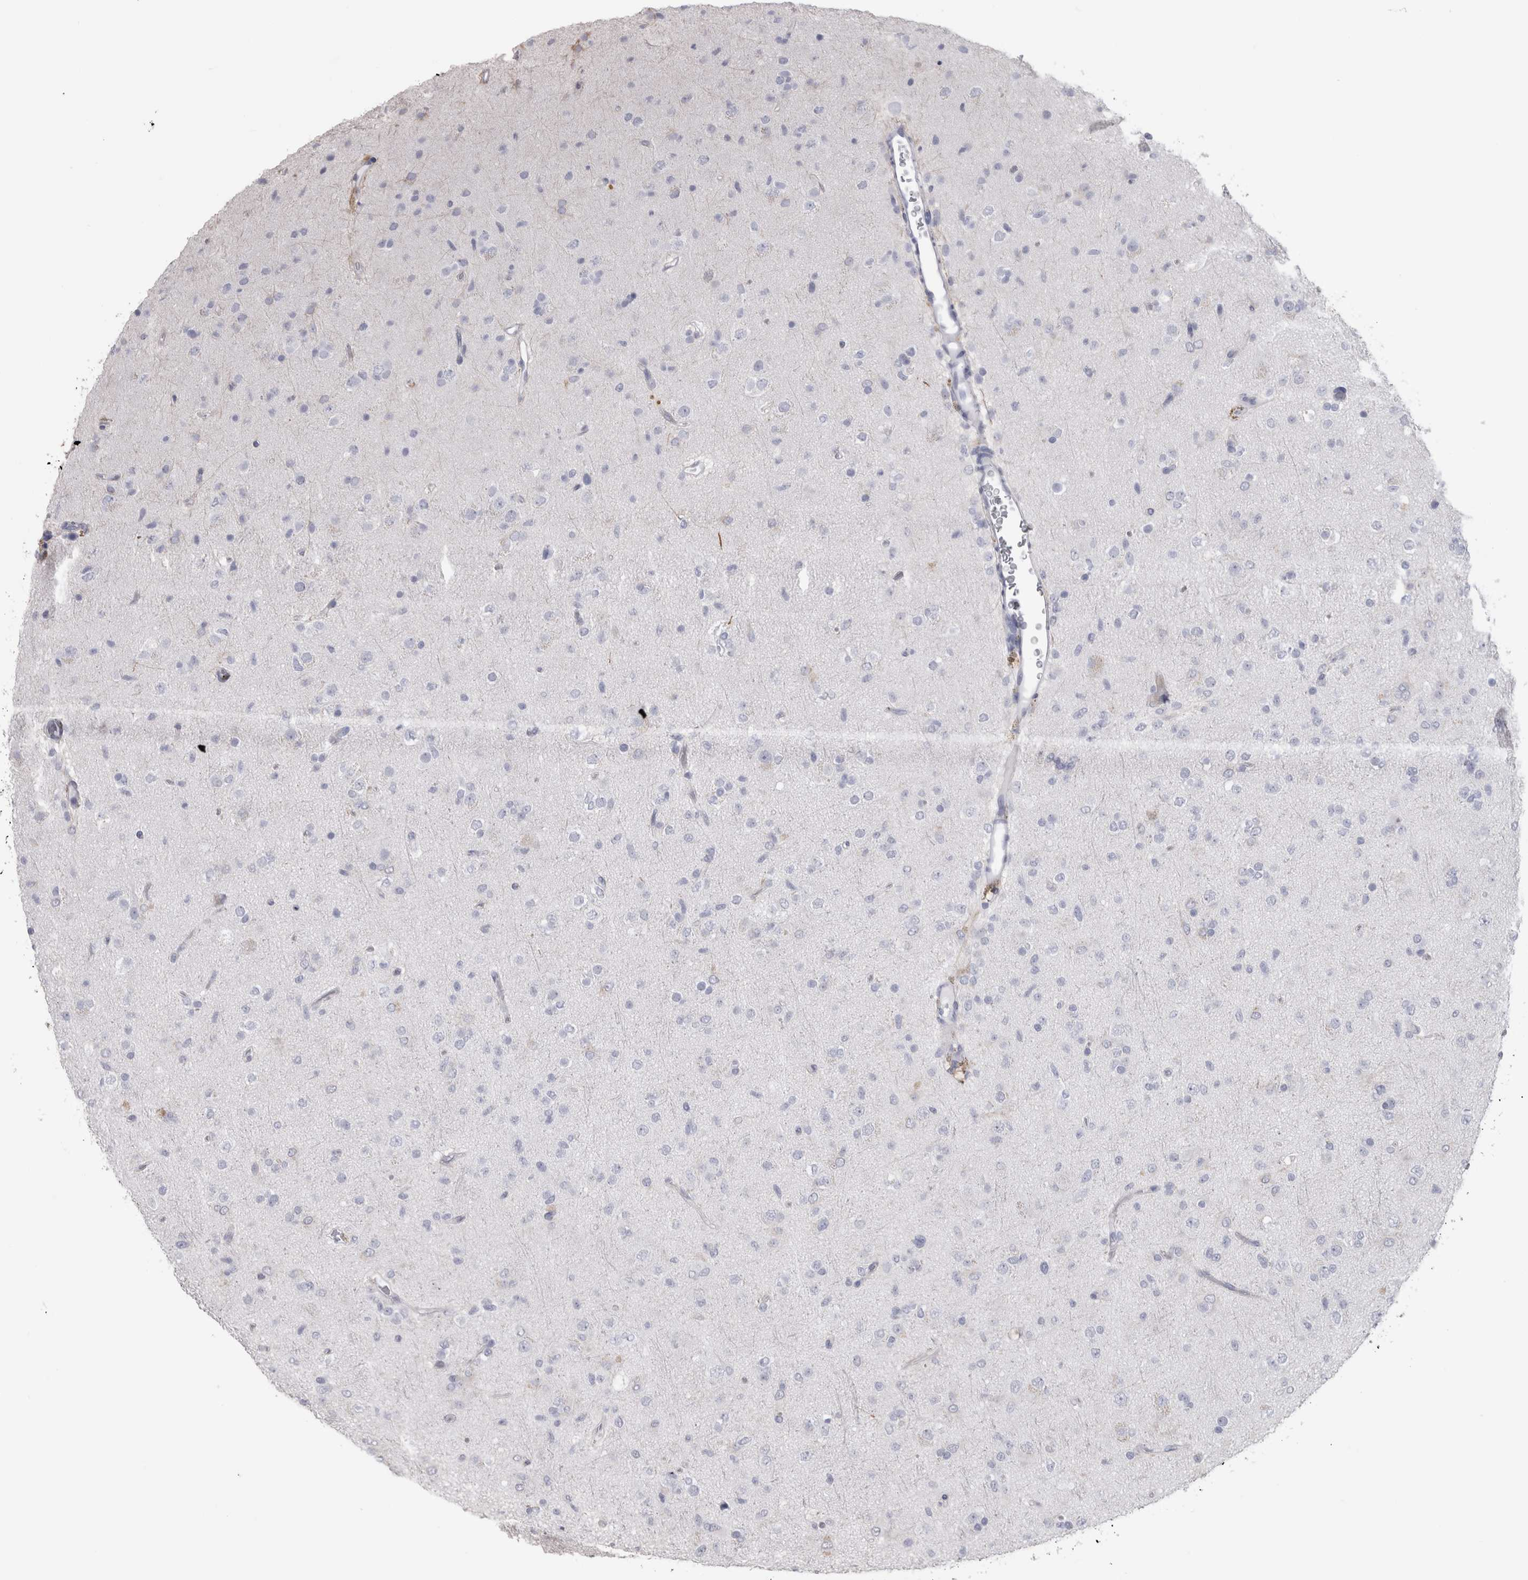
{"staining": {"intensity": "negative", "quantity": "none", "location": "none"}, "tissue": "glioma", "cell_type": "Tumor cells", "image_type": "cancer", "snomed": [{"axis": "morphology", "description": "Glioma, malignant, Low grade"}, {"axis": "topography", "description": "Brain"}], "caption": "A photomicrograph of human glioma is negative for staining in tumor cells. The staining was performed using DAB (3,3'-diaminobenzidine) to visualize the protein expression in brown, while the nuclei were stained in blue with hematoxylin (Magnification: 20x).", "gene": "PTH", "patient": {"sex": "male", "age": 65}}